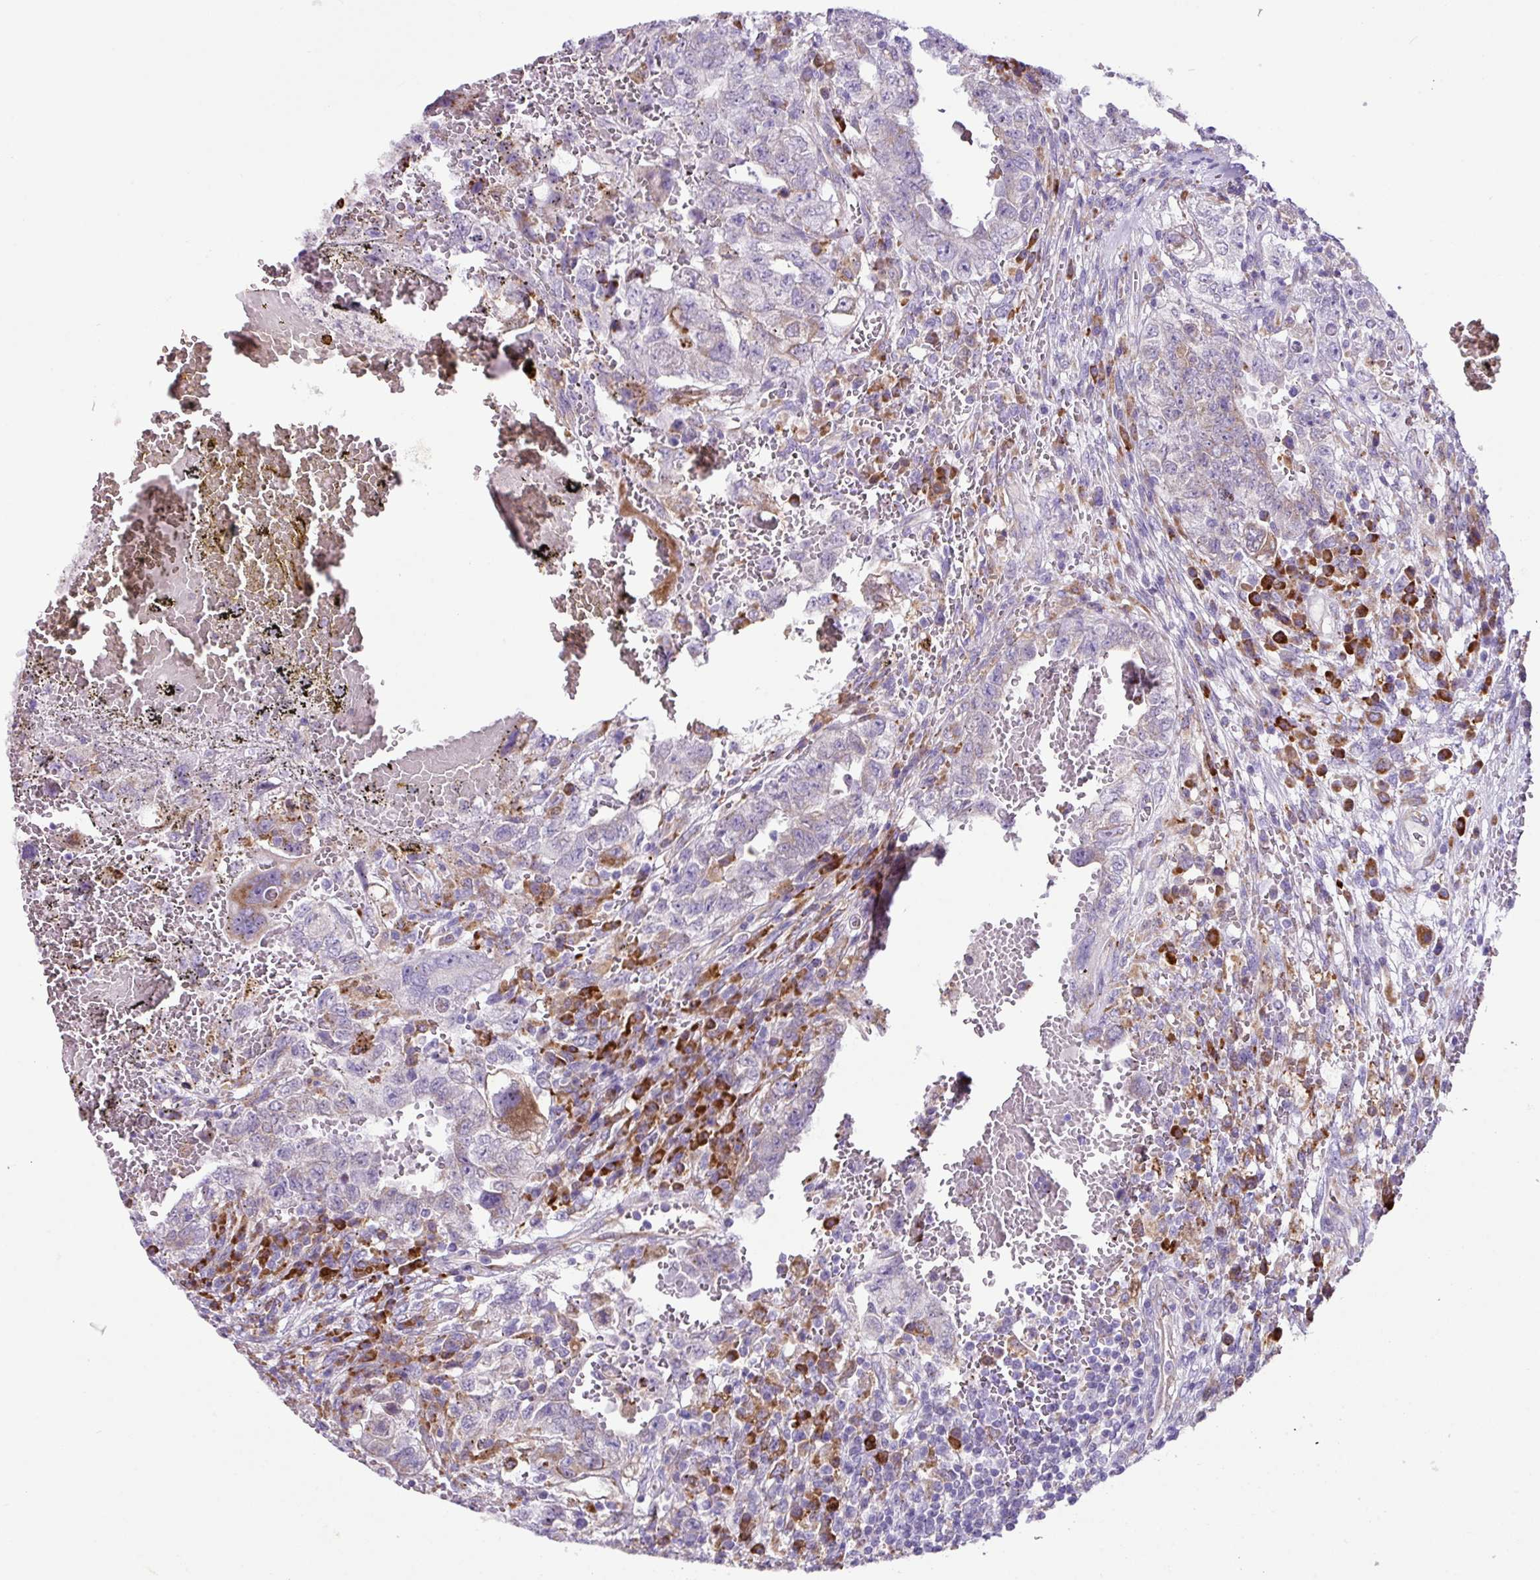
{"staining": {"intensity": "moderate", "quantity": "<25%", "location": "cytoplasmic/membranous"}, "tissue": "testis cancer", "cell_type": "Tumor cells", "image_type": "cancer", "snomed": [{"axis": "morphology", "description": "Carcinoma, Embryonal, NOS"}, {"axis": "topography", "description": "Testis"}], "caption": "Protein analysis of testis embryonal carcinoma tissue demonstrates moderate cytoplasmic/membranous staining in approximately <25% of tumor cells. The staining was performed using DAB to visualize the protein expression in brown, while the nuclei were stained in blue with hematoxylin (Magnification: 20x).", "gene": "RGS21", "patient": {"sex": "male", "age": 26}}